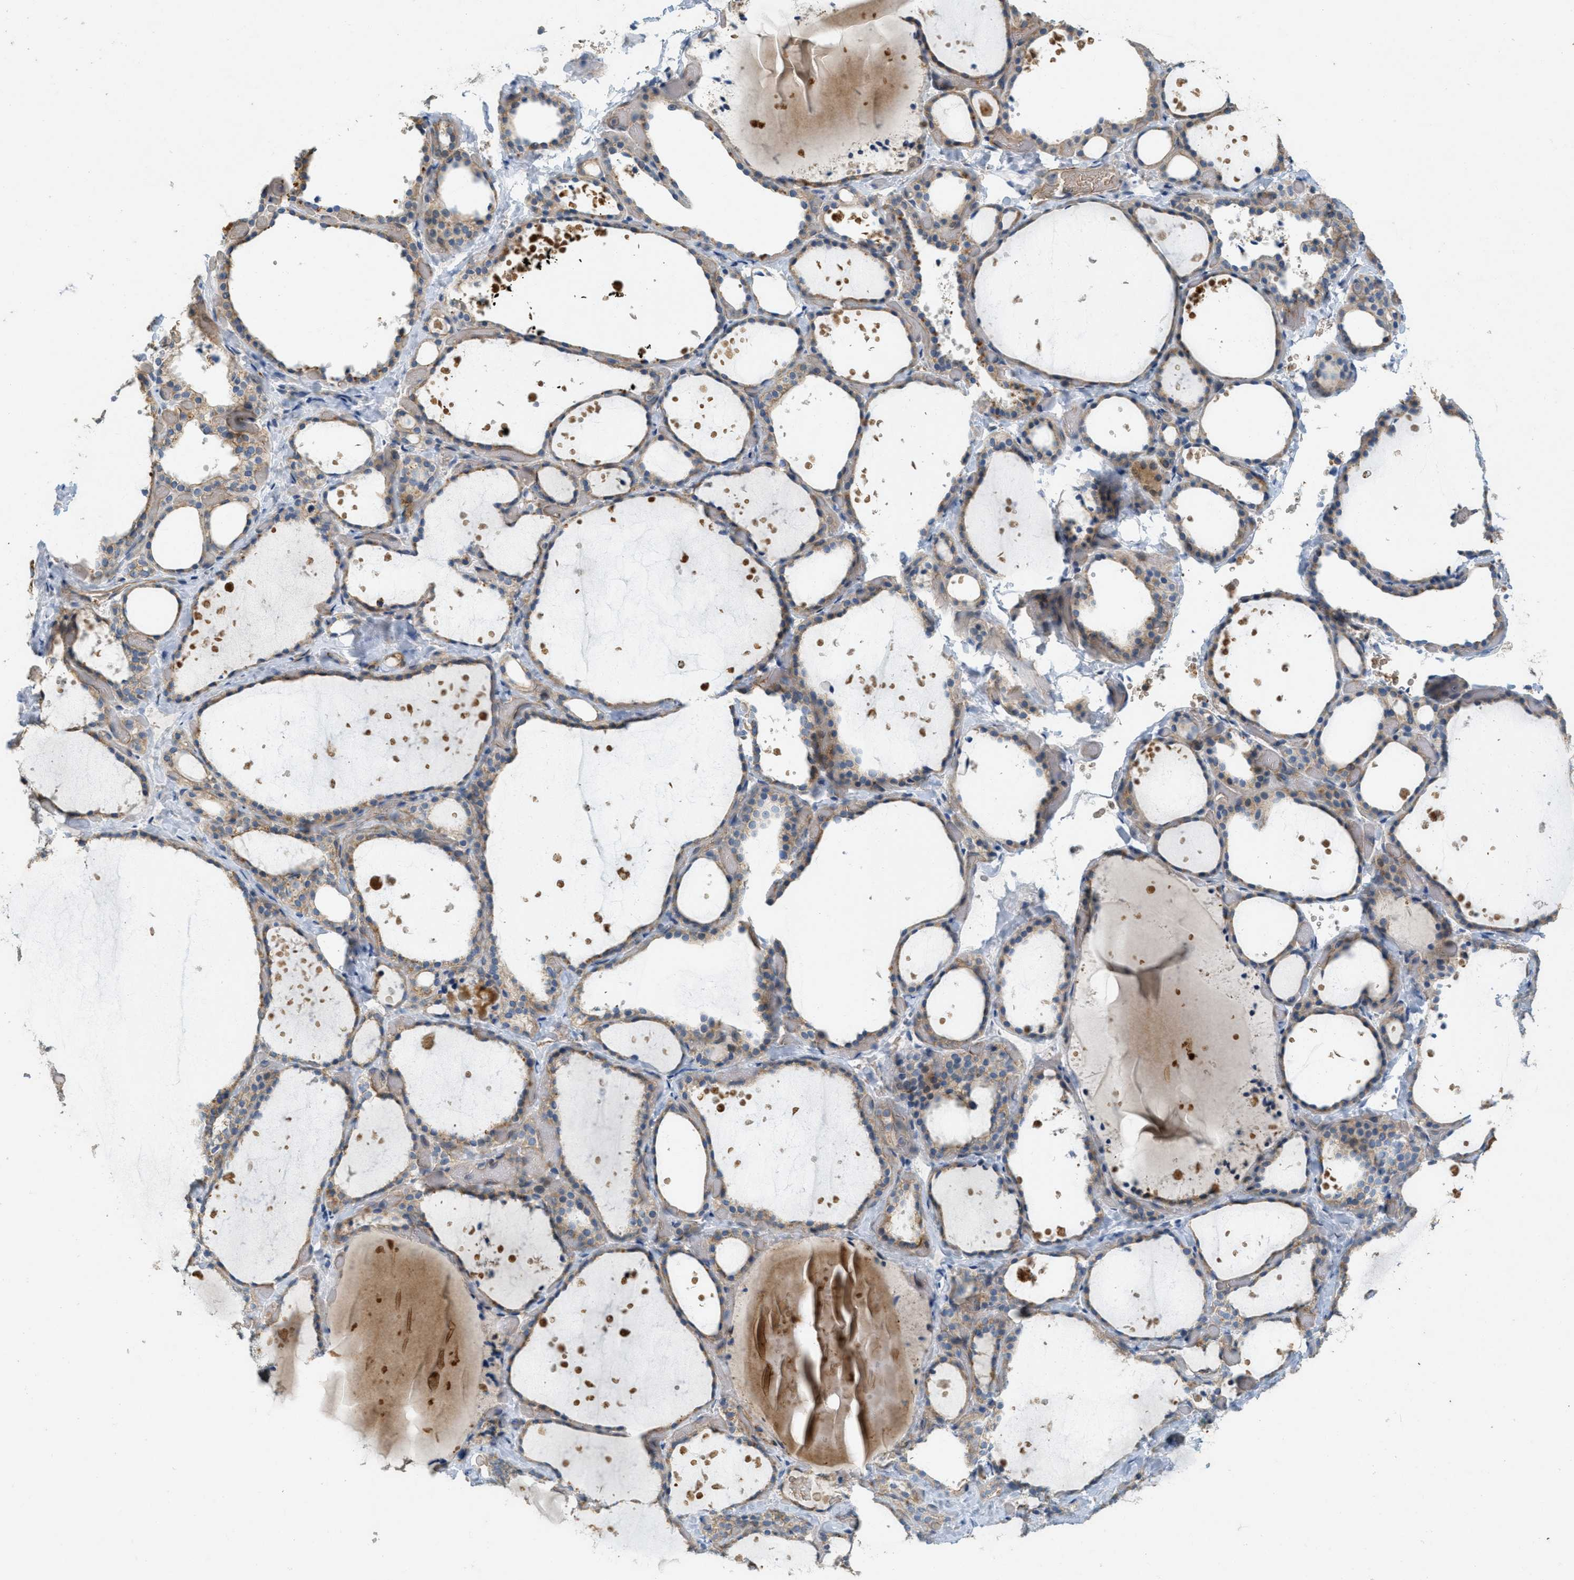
{"staining": {"intensity": "moderate", "quantity": ">75%", "location": "cytoplasmic/membranous"}, "tissue": "thyroid gland", "cell_type": "Glandular cells", "image_type": "normal", "snomed": [{"axis": "morphology", "description": "Normal tissue, NOS"}, {"axis": "topography", "description": "Thyroid gland"}], "caption": "IHC (DAB (3,3'-diaminobenzidine)) staining of benign human thyroid gland shows moderate cytoplasmic/membranous protein positivity in about >75% of glandular cells.", "gene": "MRS2", "patient": {"sex": "female", "age": 44}}